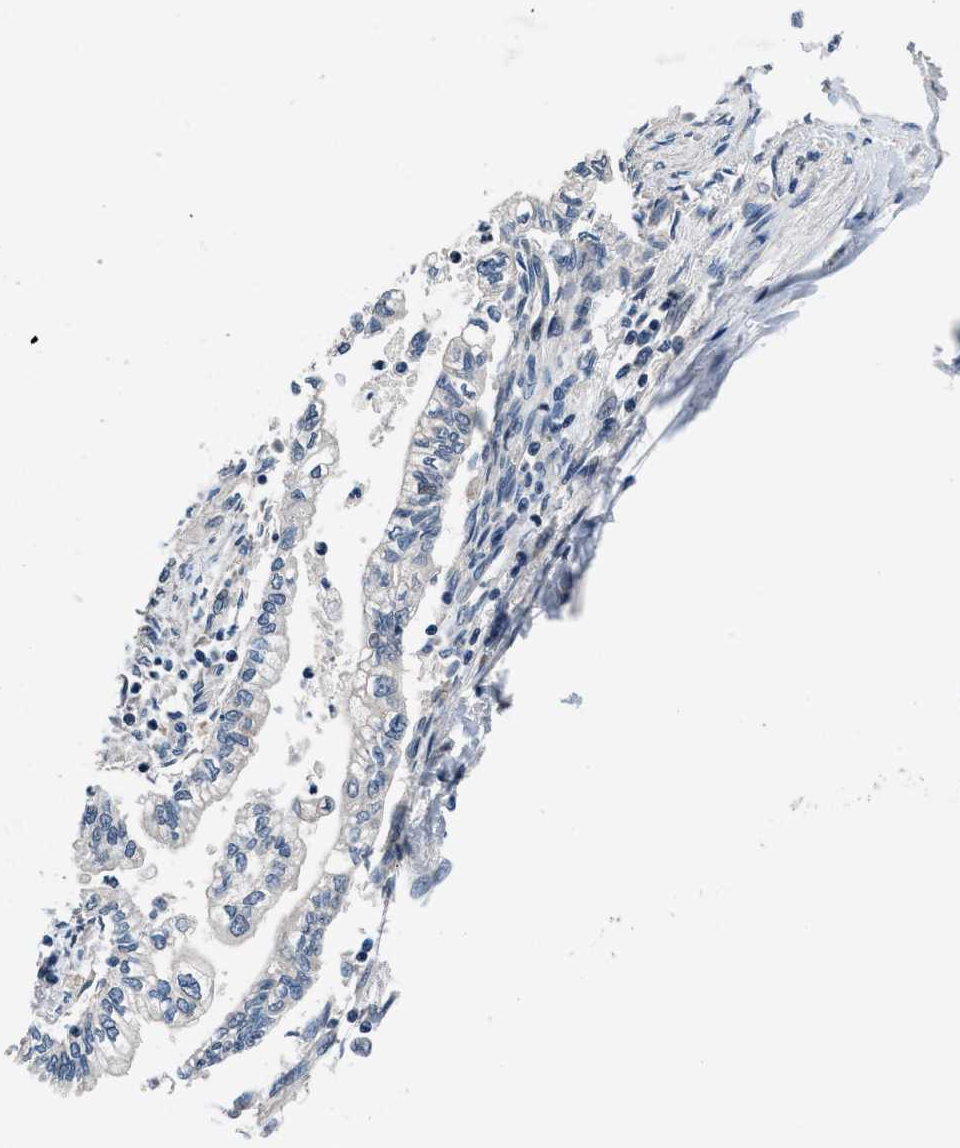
{"staining": {"intensity": "negative", "quantity": "none", "location": "none"}, "tissue": "pancreatic cancer", "cell_type": "Tumor cells", "image_type": "cancer", "snomed": [{"axis": "morphology", "description": "Normal tissue, NOS"}, {"axis": "topography", "description": "Pancreas"}], "caption": "Protein analysis of pancreatic cancer displays no significant positivity in tumor cells.", "gene": "SETD5", "patient": {"sex": "male", "age": 42}}